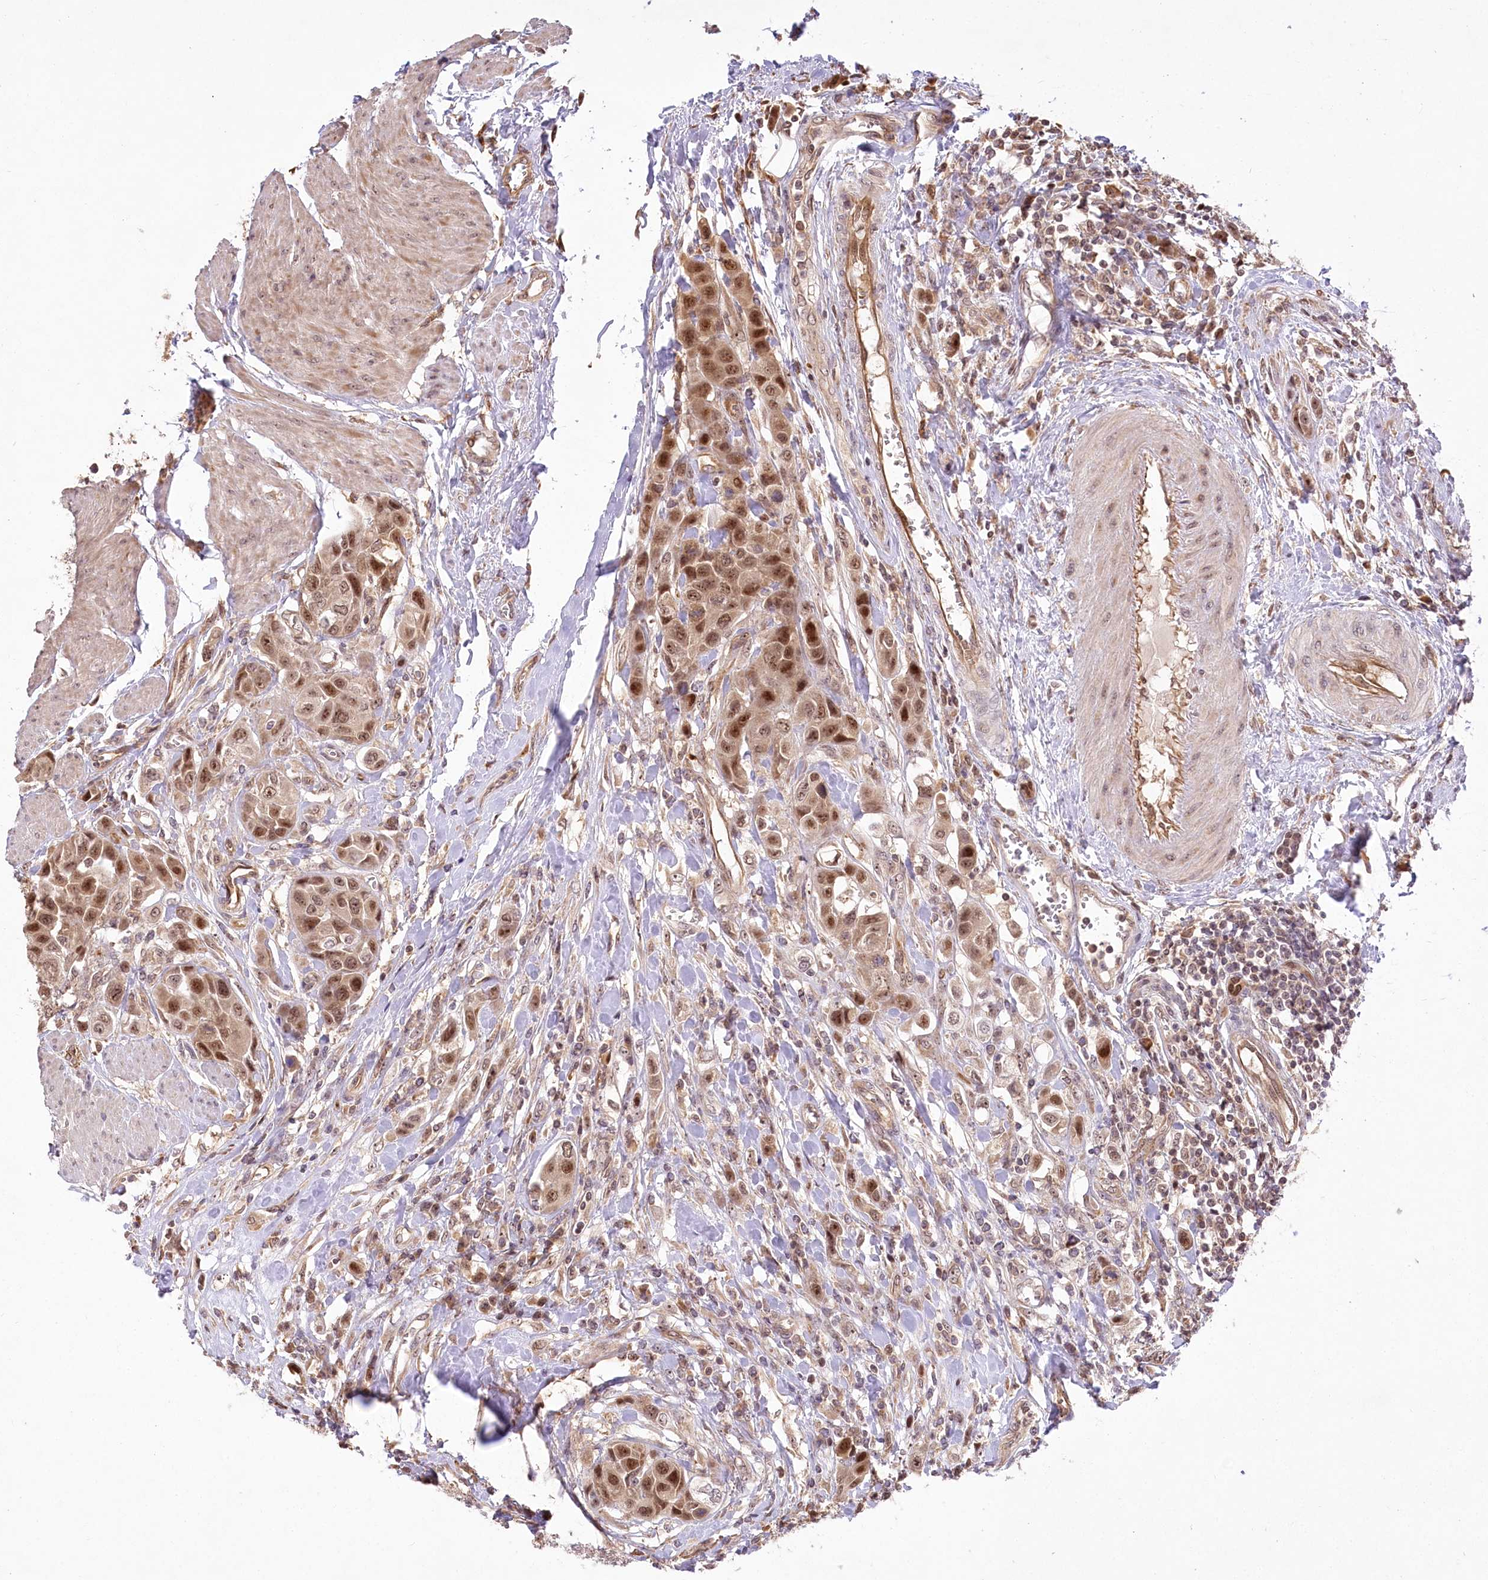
{"staining": {"intensity": "moderate", "quantity": ">75%", "location": "cytoplasmic/membranous,nuclear"}, "tissue": "urothelial cancer", "cell_type": "Tumor cells", "image_type": "cancer", "snomed": [{"axis": "morphology", "description": "Urothelial carcinoma, High grade"}, {"axis": "topography", "description": "Urinary bladder"}], "caption": "IHC of human high-grade urothelial carcinoma exhibits medium levels of moderate cytoplasmic/membranous and nuclear staining in about >75% of tumor cells.", "gene": "SERGEF", "patient": {"sex": "male", "age": 50}}